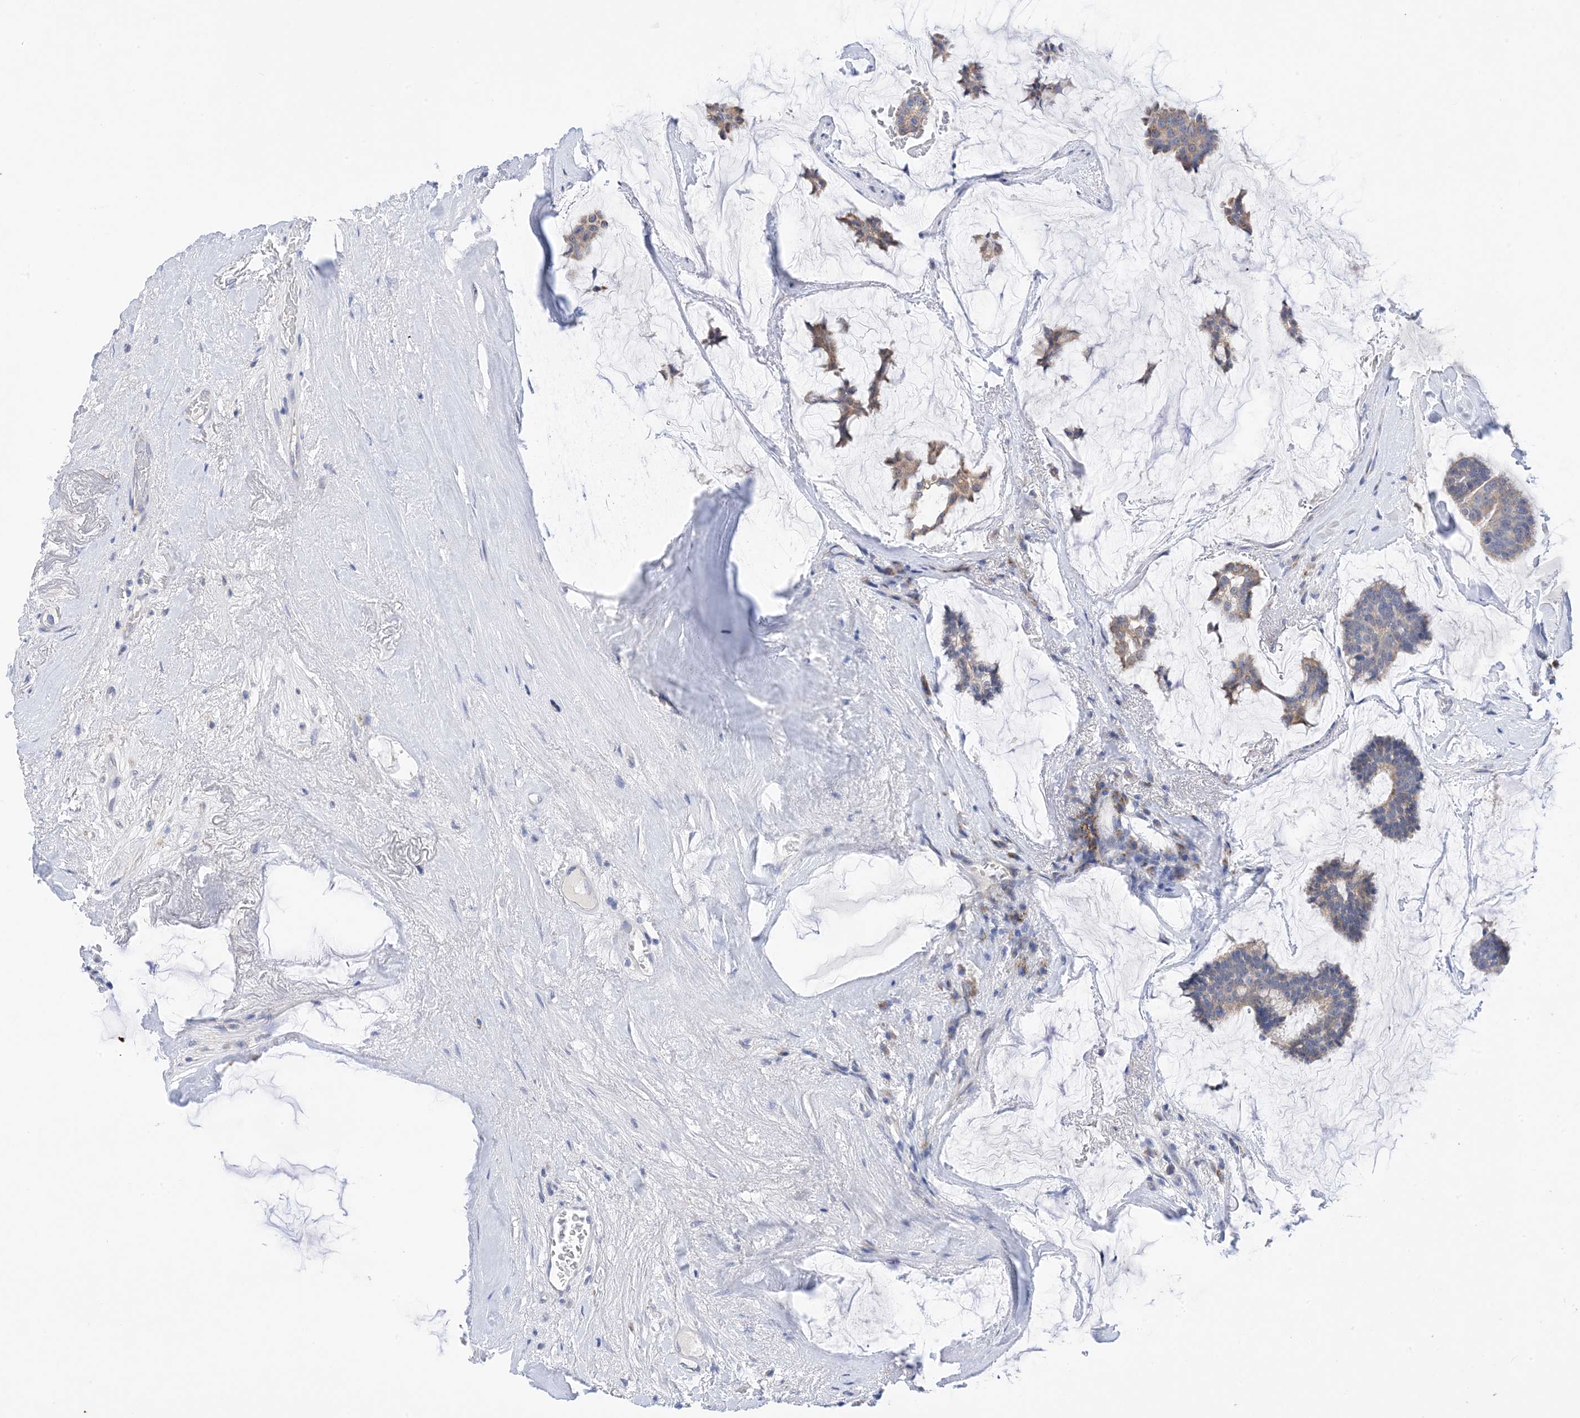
{"staining": {"intensity": "weak", "quantity": ">75%", "location": "cytoplasmic/membranous"}, "tissue": "breast cancer", "cell_type": "Tumor cells", "image_type": "cancer", "snomed": [{"axis": "morphology", "description": "Duct carcinoma"}, {"axis": "topography", "description": "Breast"}], "caption": "Human breast cancer (invasive ductal carcinoma) stained with a brown dye demonstrates weak cytoplasmic/membranous positive positivity in approximately >75% of tumor cells.", "gene": "PLK4", "patient": {"sex": "female", "age": 93}}